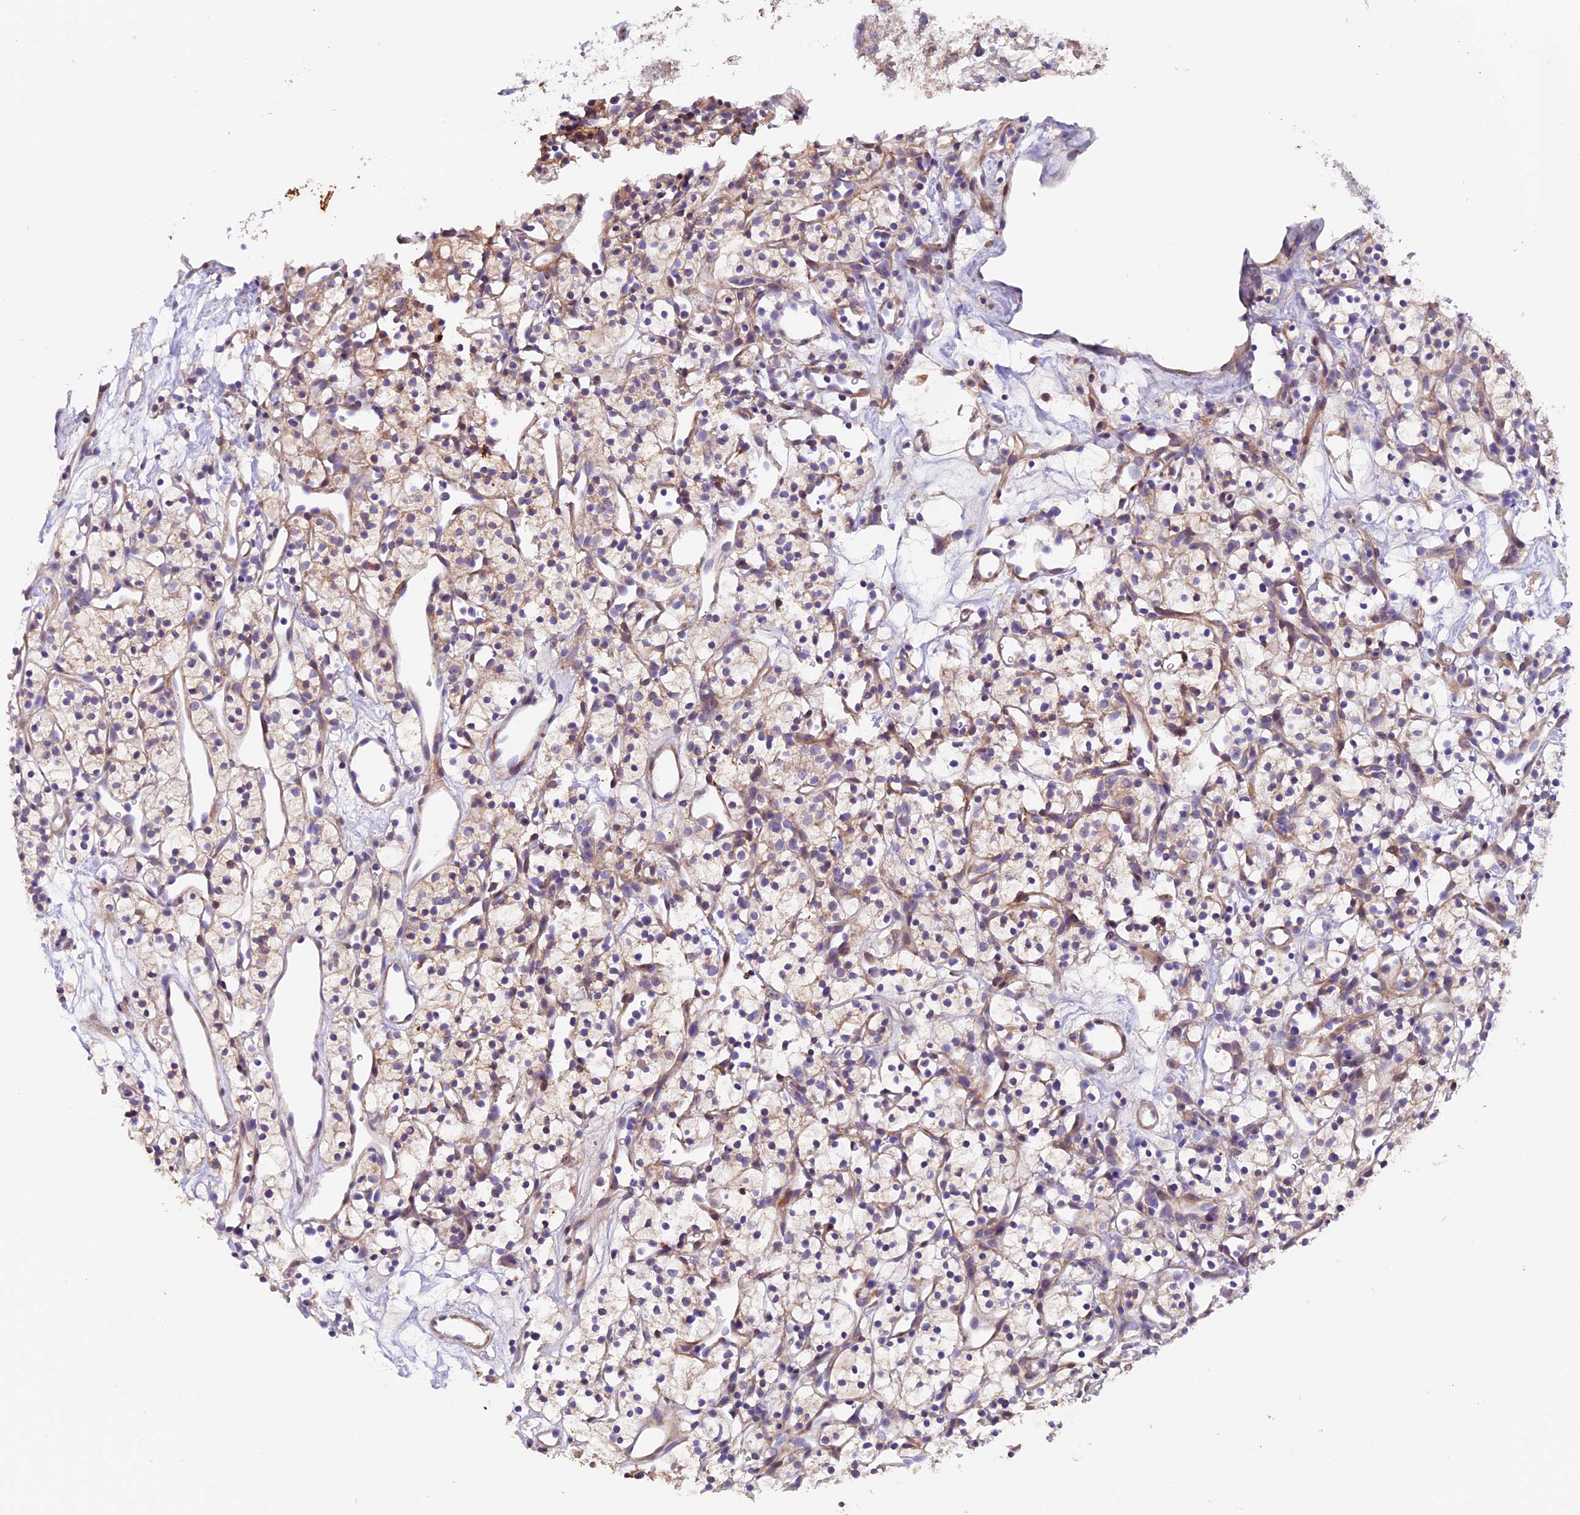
{"staining": {"intensity": "moderate", "quantity": "<25%", "location": "cytoplasmic/membranous"}, "tissue": "renal cancer", "cell_type": "Tumor cells", "image_type": "cancer", "snomed": [{"axis": "morphology", "description": "Adenocarcinoma, NOS"}, {"axis": "topography", "description": "Kidney"}], "caption": "IHC image of adenocarcinoma (renal) stained for a protein (brown), which displays low levels of moderate cytoplasmic/membranous staining in about <25% of tumor cells.", "gene": "NCK2", "patient": {"sex": "female", "age": 57}}